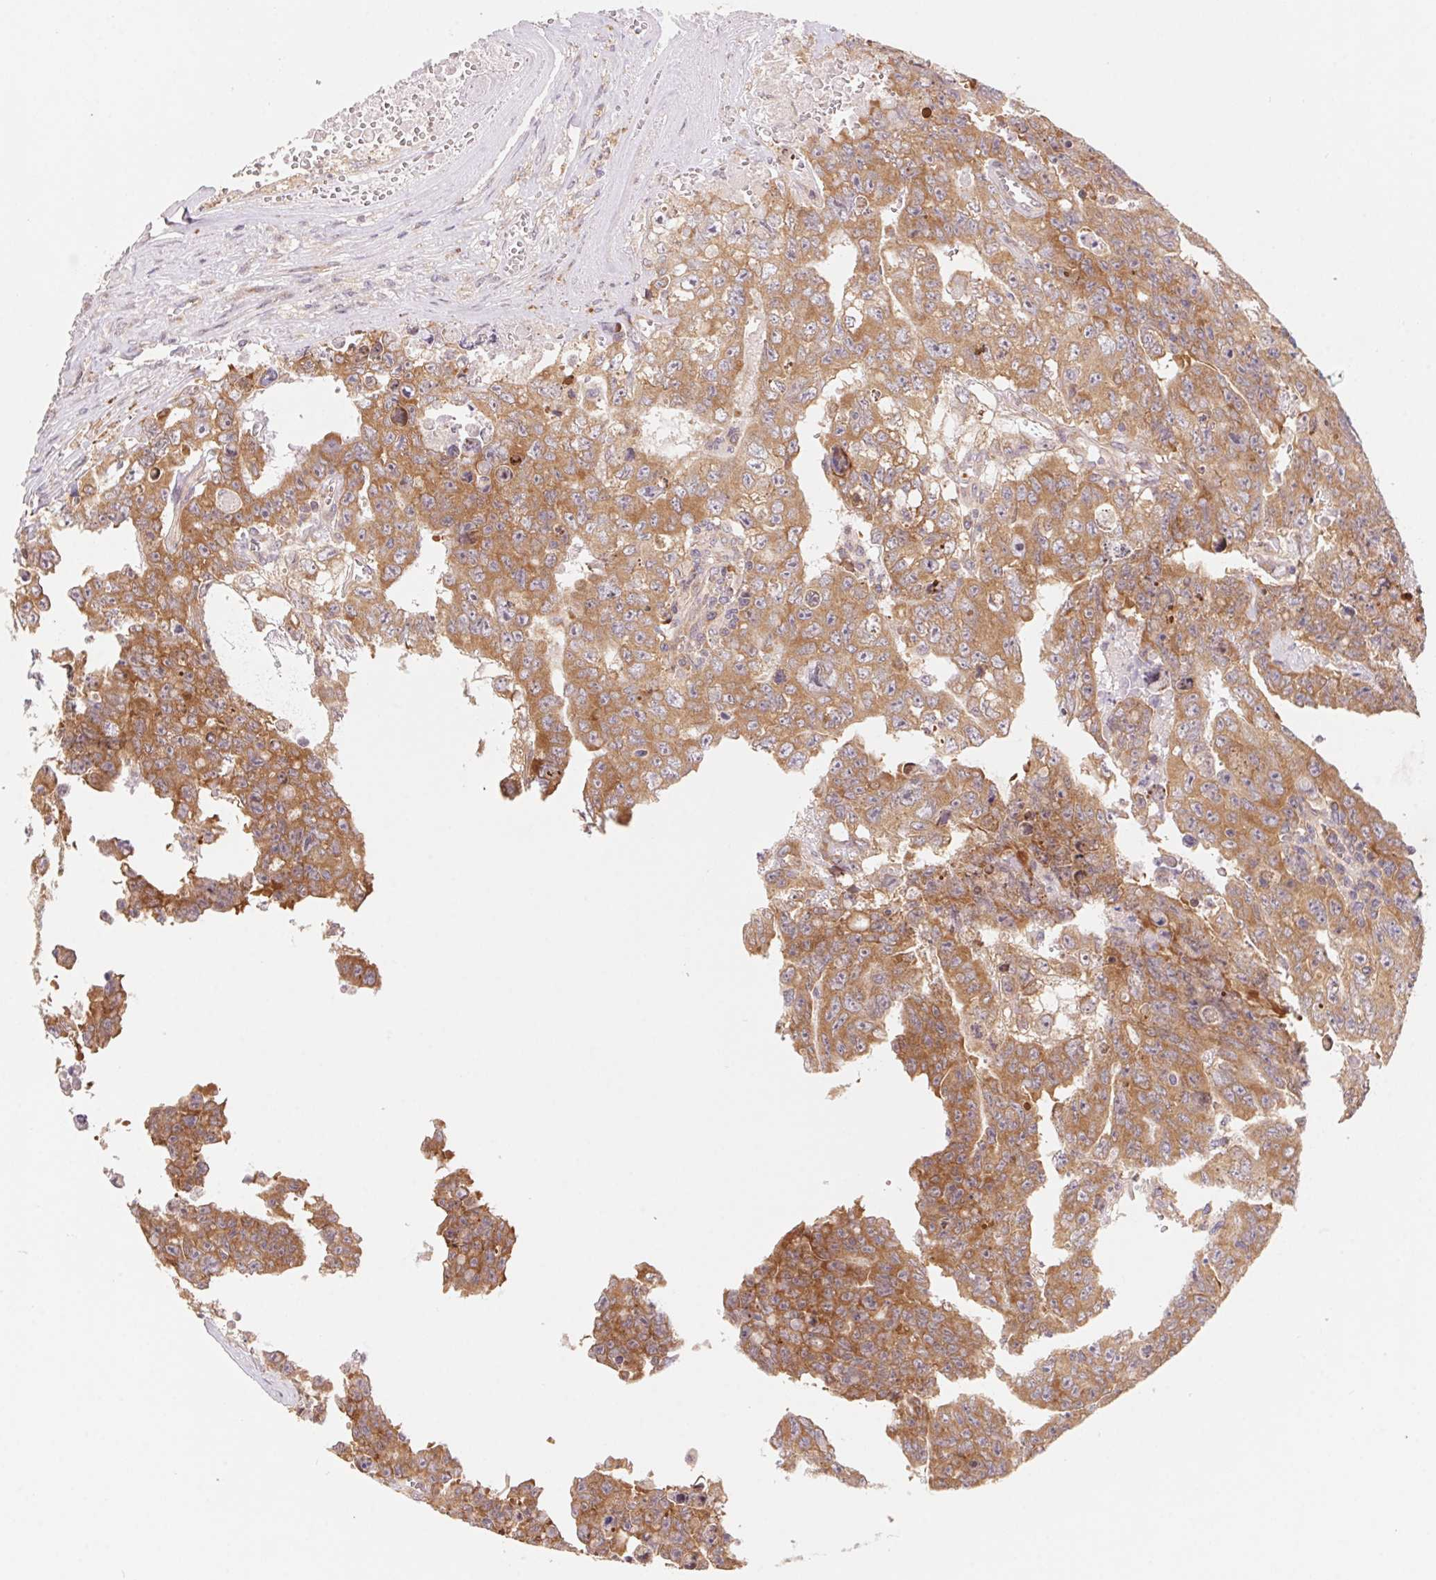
{"staining": {"intensity": "moderate", "quantity": ">75%", "location": "cytoplasmic/membranous"}, "tissue": "testis cancer", "cell_type": "Tumor cells", "image_type": "cancer", "snomed": [{"axis": "morphology", "description": "Carcinoma, Embryonal, NOS"}, {"axis": "topography", "description": "Testis"}], "caption": "This photomicrograph exhibits testis cancer (embryonal carcinoma) stained with immunohistochemistry to label a protein in brown. The cytoplasmic/membranous of tumor cells show moderate positivity for the protein. Nuclei are counter-stained blue.", "gene": "RPL27A", "patient": {"sex": "male", "age": 24}}